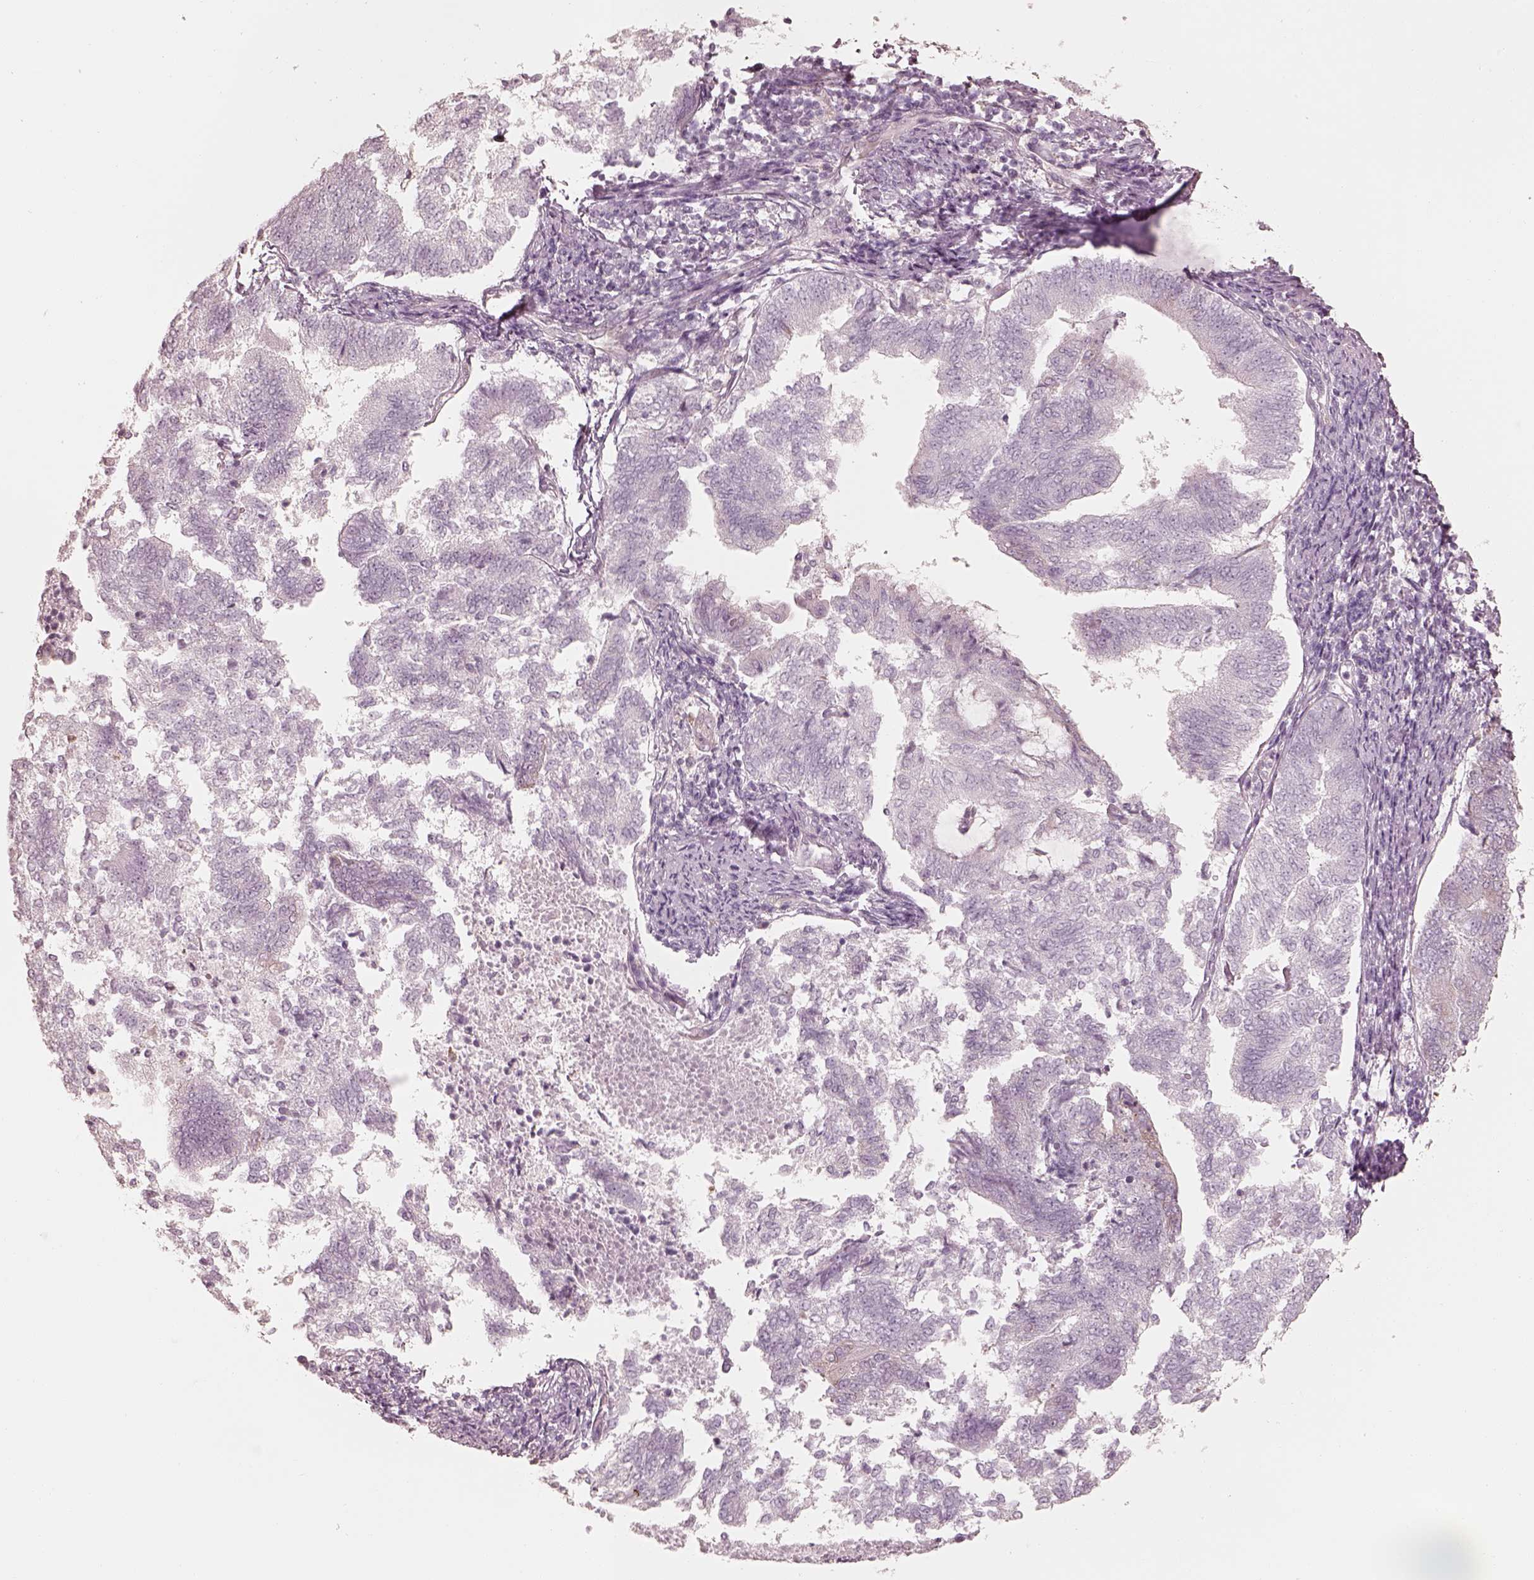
{"staining": {"intensity": "negative", "quantity": "none", "location": "none"}, "tissue": "endometrial cancer", "cell_type": "Tumor cells", "image_type": "cancer", "snomed": [{"axis": "morphology", "description": "Adenocarcinoma, NOS"}, {"axis": "topography", "description": "Endometrium"}], "caption": "DAB immunohistochemical staining of endometrial cancer (adenocarcinoma) shows no significant staining in tumor cells.", "gene": "RAB3C", "patient": {"sex": "female", "age": 65}}